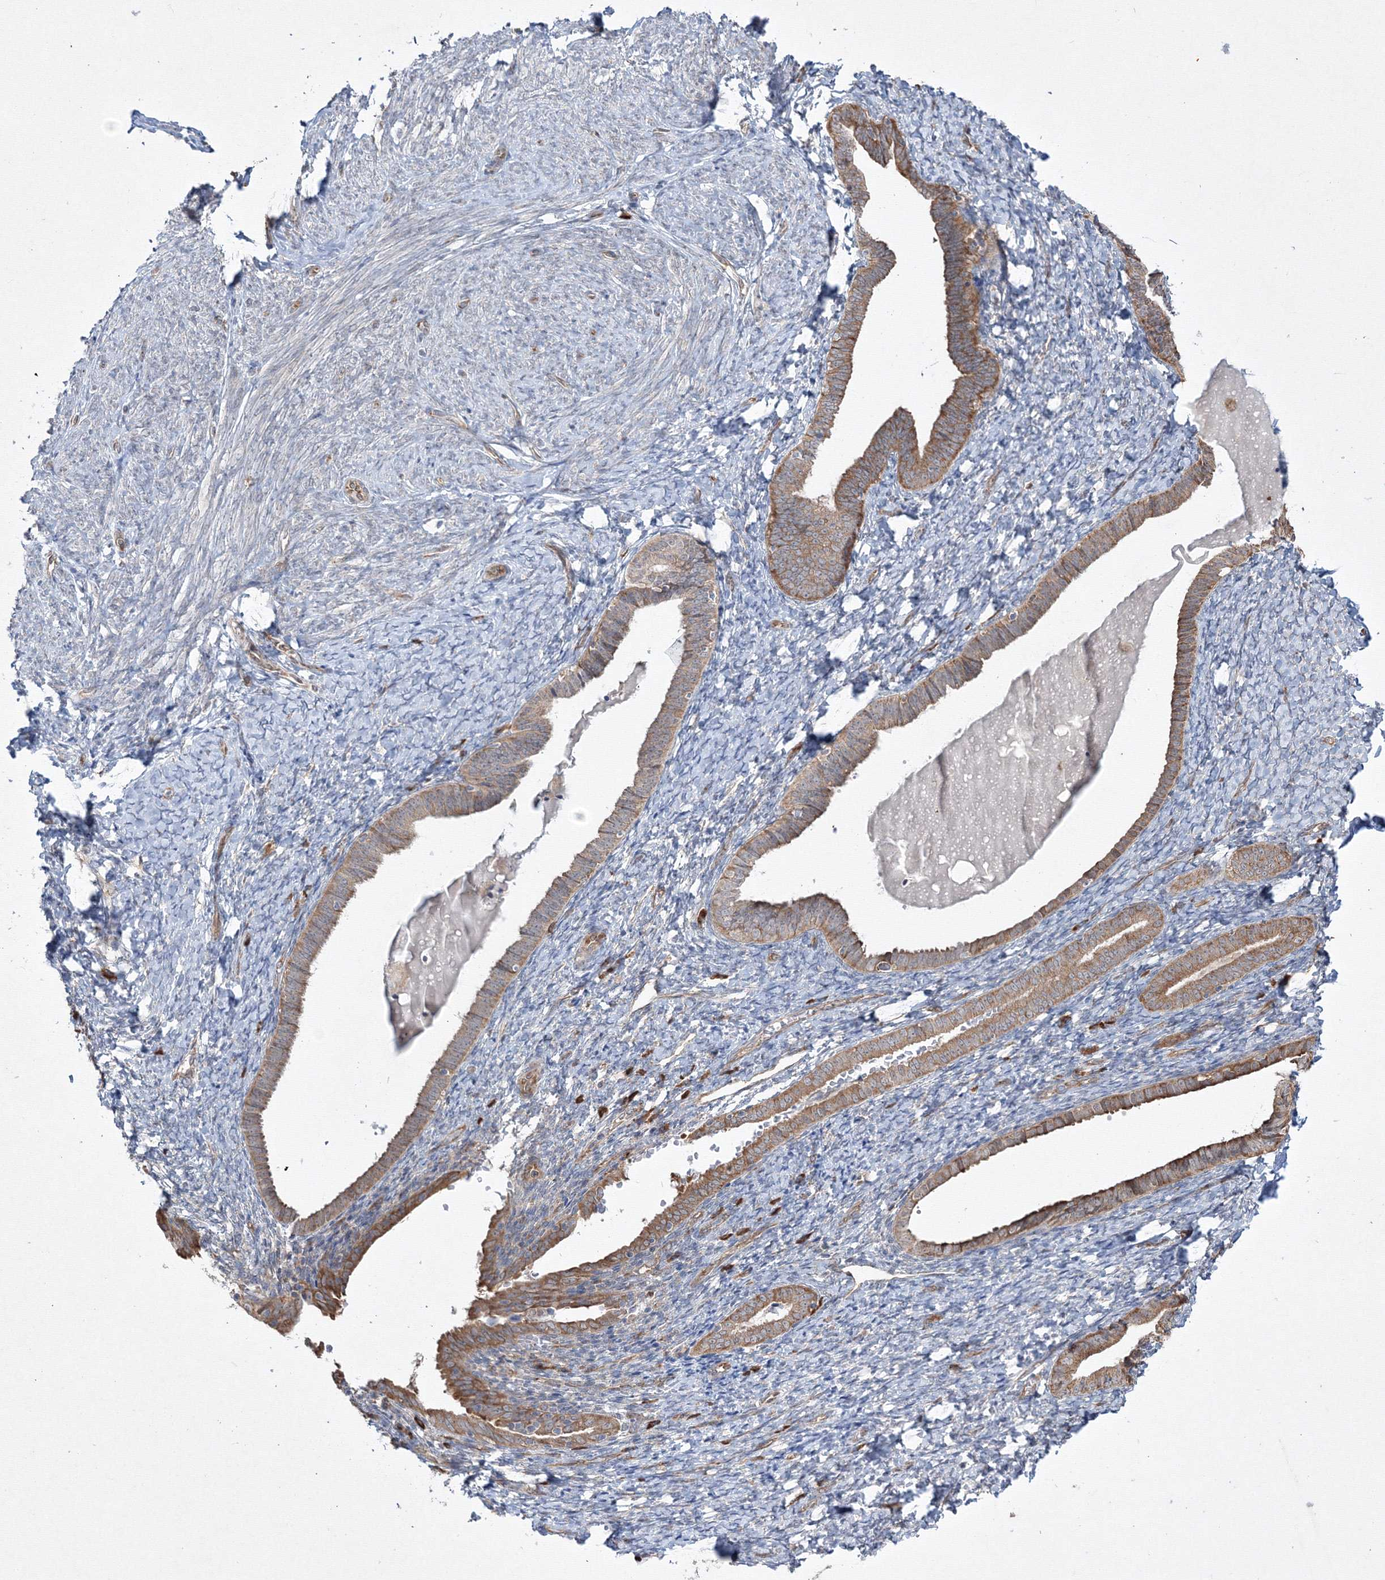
{"staining": {"intensity": "weak", "quantity": "25%-75%", "location": "cytoplasmic/membranous"}, "tissue": "endometrium", "cell_type": "Cells in endometrial stroma", "image_type": "normal", "snomed": [{"axis": "morphology", "description": "Normal tissue, NOS"}, {"axis": "topography", "description": "Endometrium"}], "caption": "A micrograph showing weak cytoplasmic/membranous expression in about 25%-75% of cells in endometrial stroma in normal endometrium, as visualized by brown immunohistochemical staining.", "gene": "FBXL8", "patient": {"sex": "female", "age": 72}}